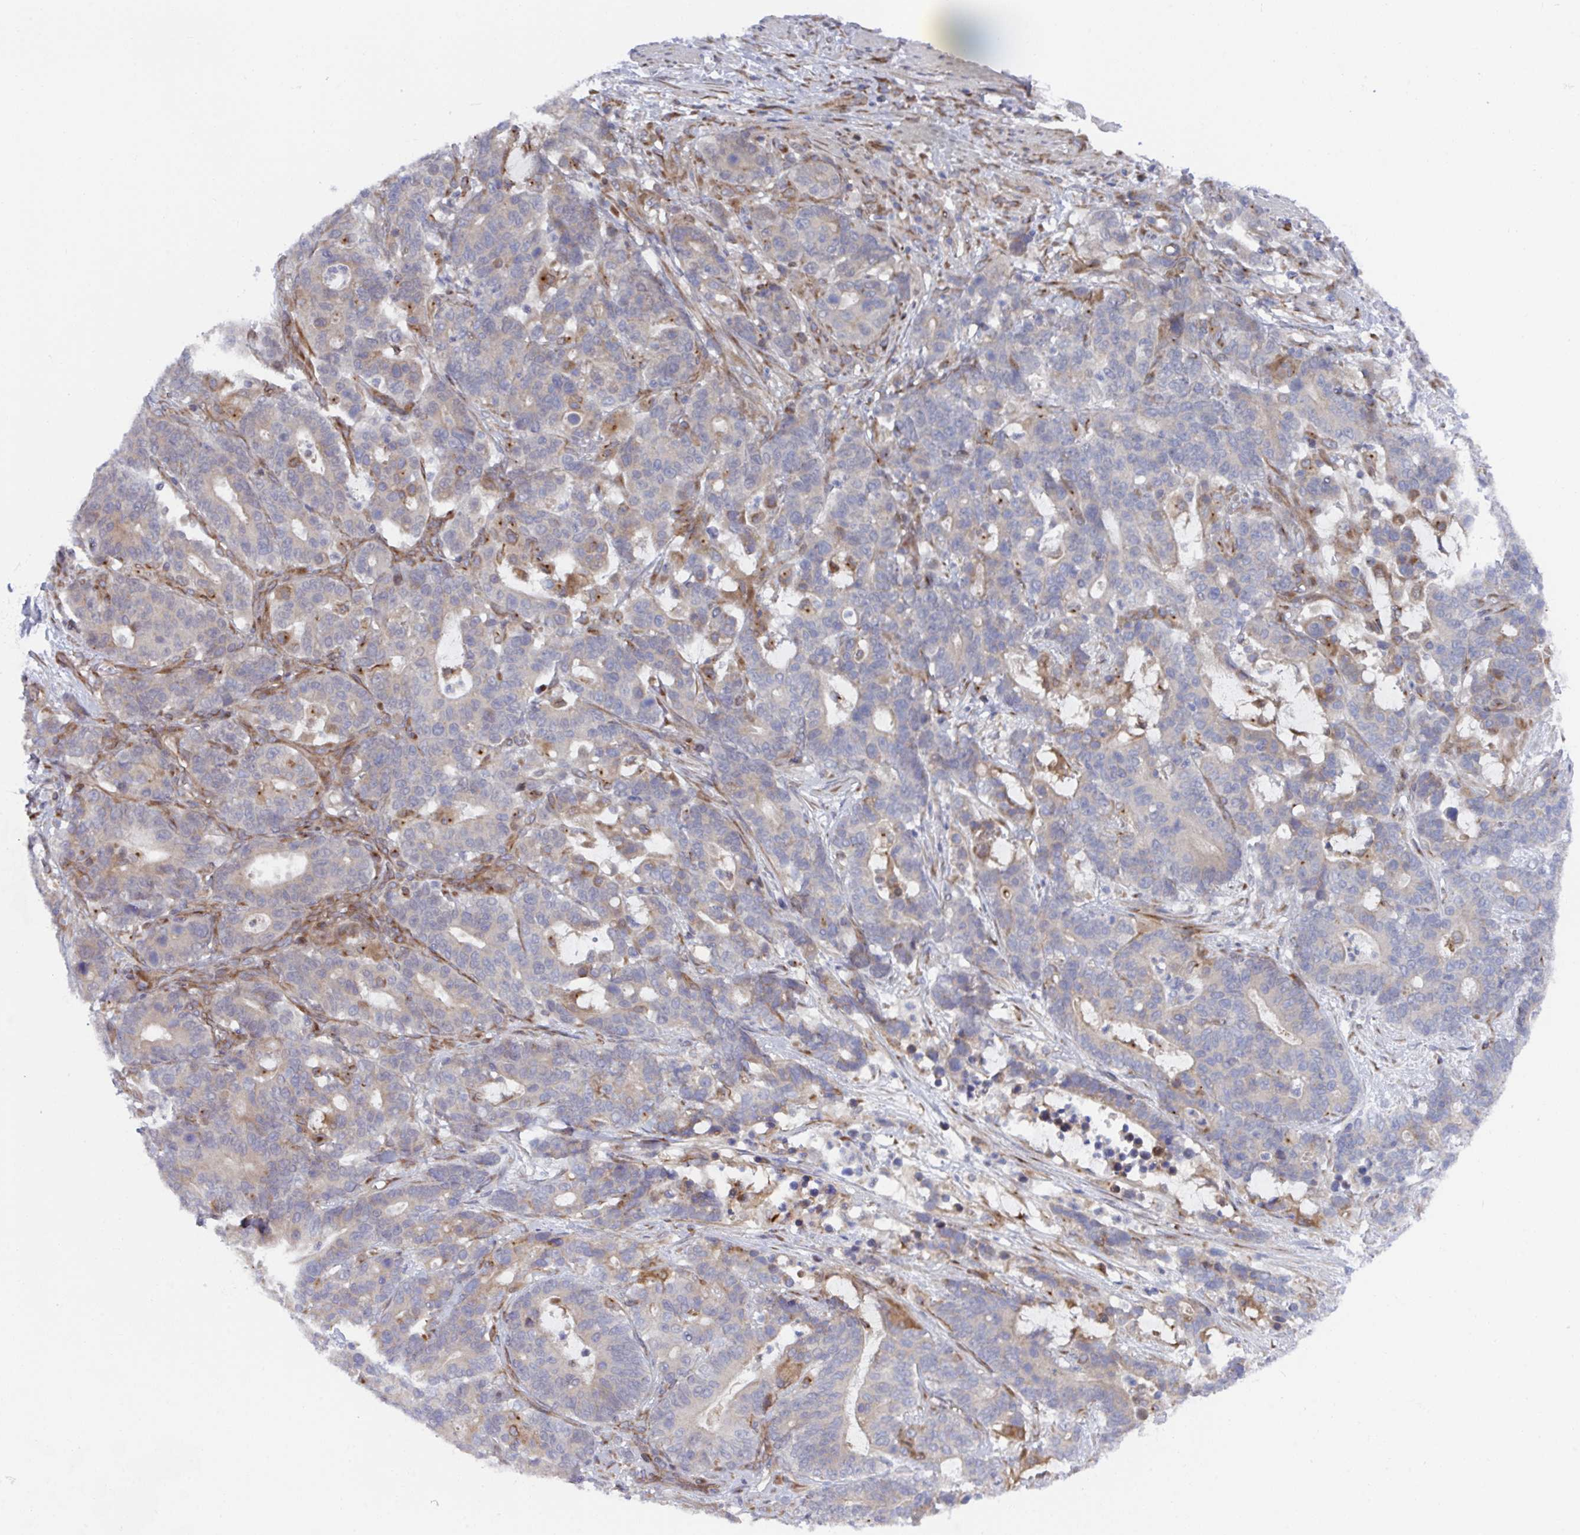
{"staining": {"intensity": "negative", "quantity": "none", "location": "none"}, "tissue": "stomach cancer", "cell_type": "Tumor cells", "image_type": "cancer", "snomed": [{"axis": "morphology", "description": "Normal tissue, NOS"}, {"axis": "morphology", "description": "Adenocarcinoma, NOS"}, {"axis": "topography", "description": "Stomach"}], "caption": "High magnification brightfield microscopy of stomach cancer (adenocarcinoma) stained with DAB (3,3'-diaminobenzidine) (brown) and counterstained with hematoxylin (blue): tumor cells show no significant staining. Brightfield microscopy of IHC stained with DAB (3,3'-diaminobenzidine) (brown) and hematoxylin (blue), captured at high magnification.", "gene": "FJX1", "patient": {"sex": "female", "age": 64}}